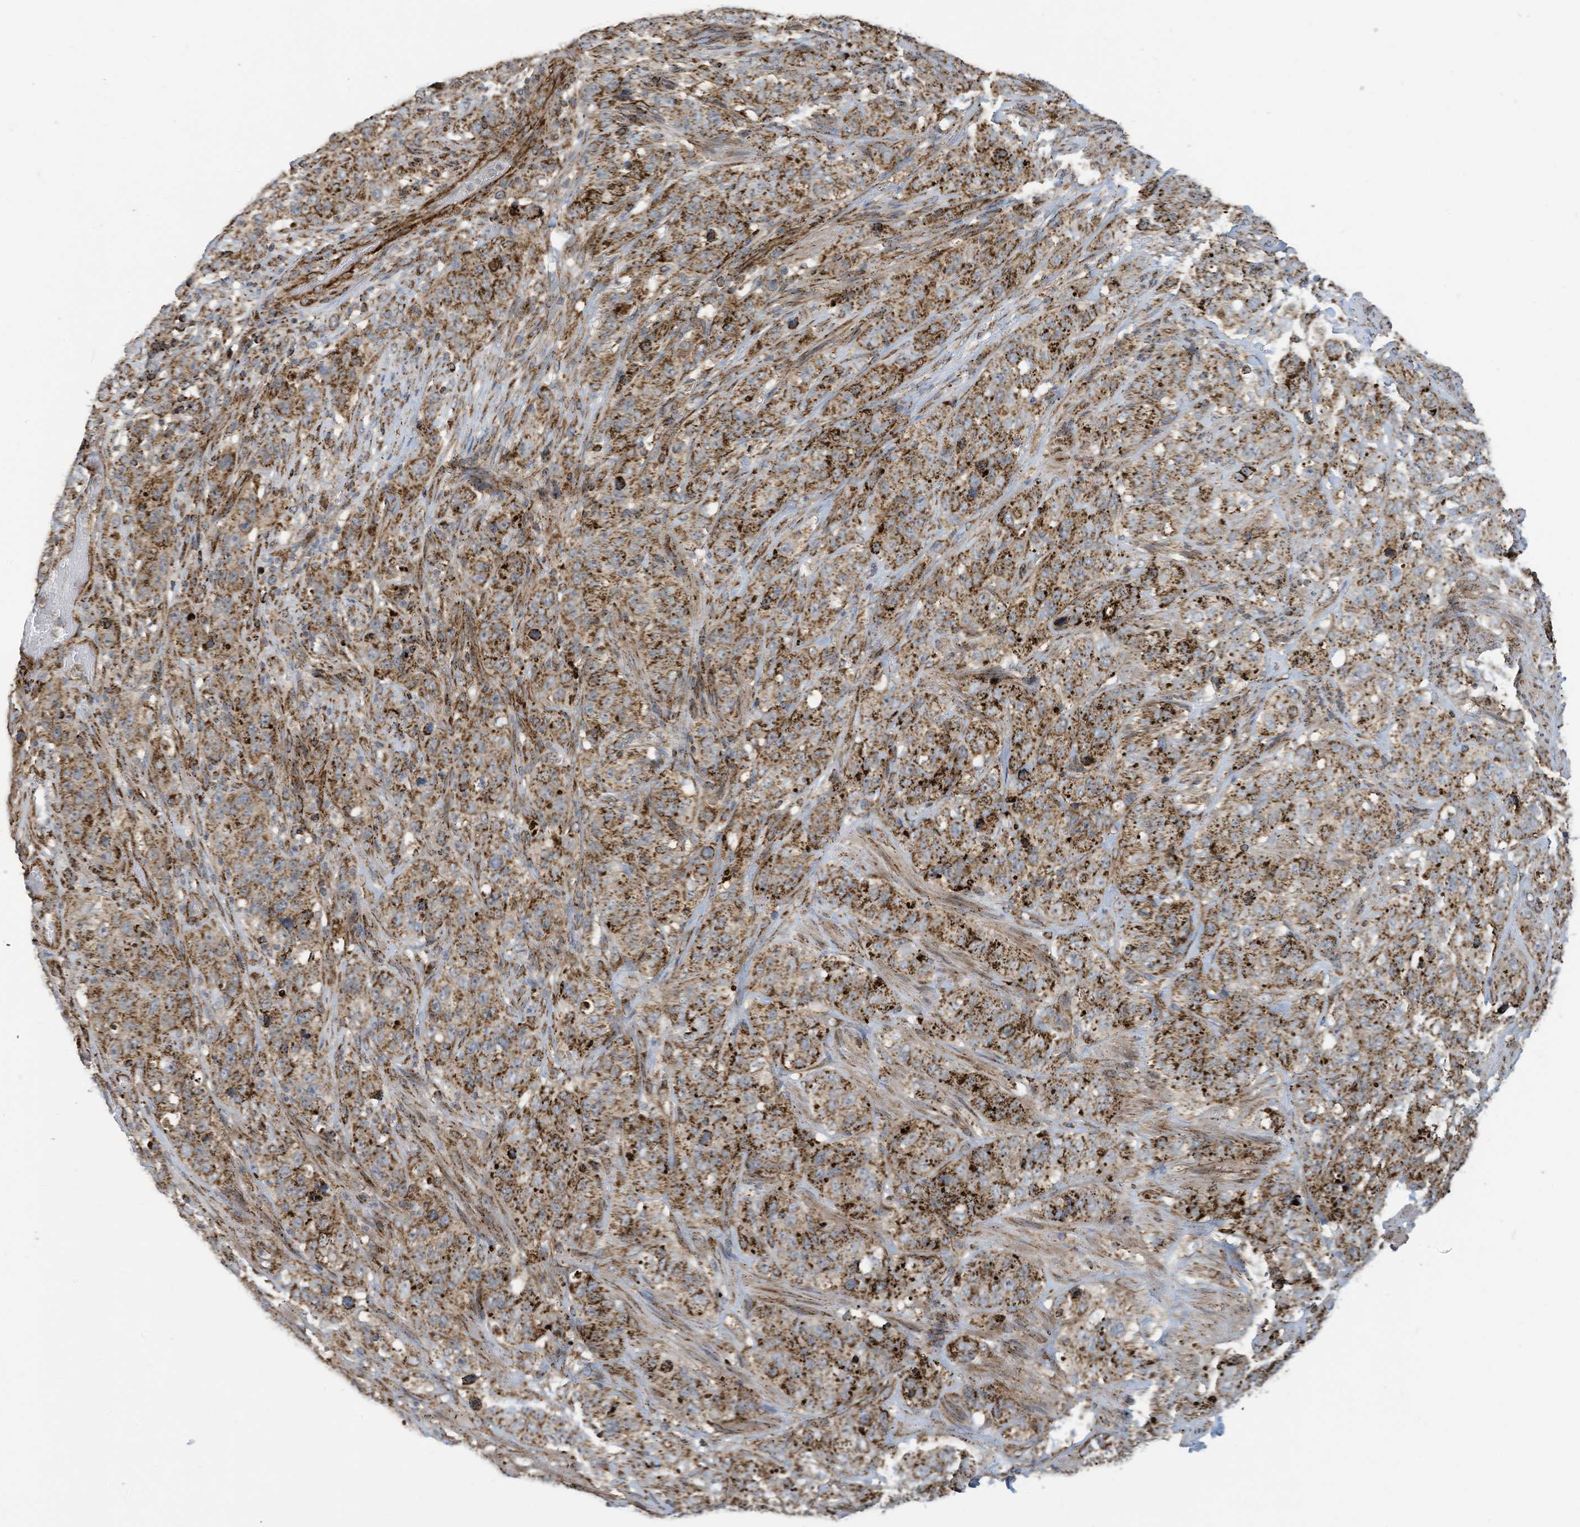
{"staining": {"intensity": "strong", "quantity": ">75%", "location": "cytoplasmic/membranous"}, "tissue": "stomach cancer", "cell_type": "Tumor cells", "image_type": "cancer", "snomed": [{"axis": "morphology", "description": "Adenocarcinoma, NOS"}, {"axis": "topography", "description": "Stomach"}], "caption": "The micrograph demonstrates immunohistochemical staining of adenocarcinoma (stomach). There is strong cytoplasmic/membranous expression is seen in approximately >75% of tumor cells.", "gene": "COX10", "patient": {"sex": "male", "age": 48}}